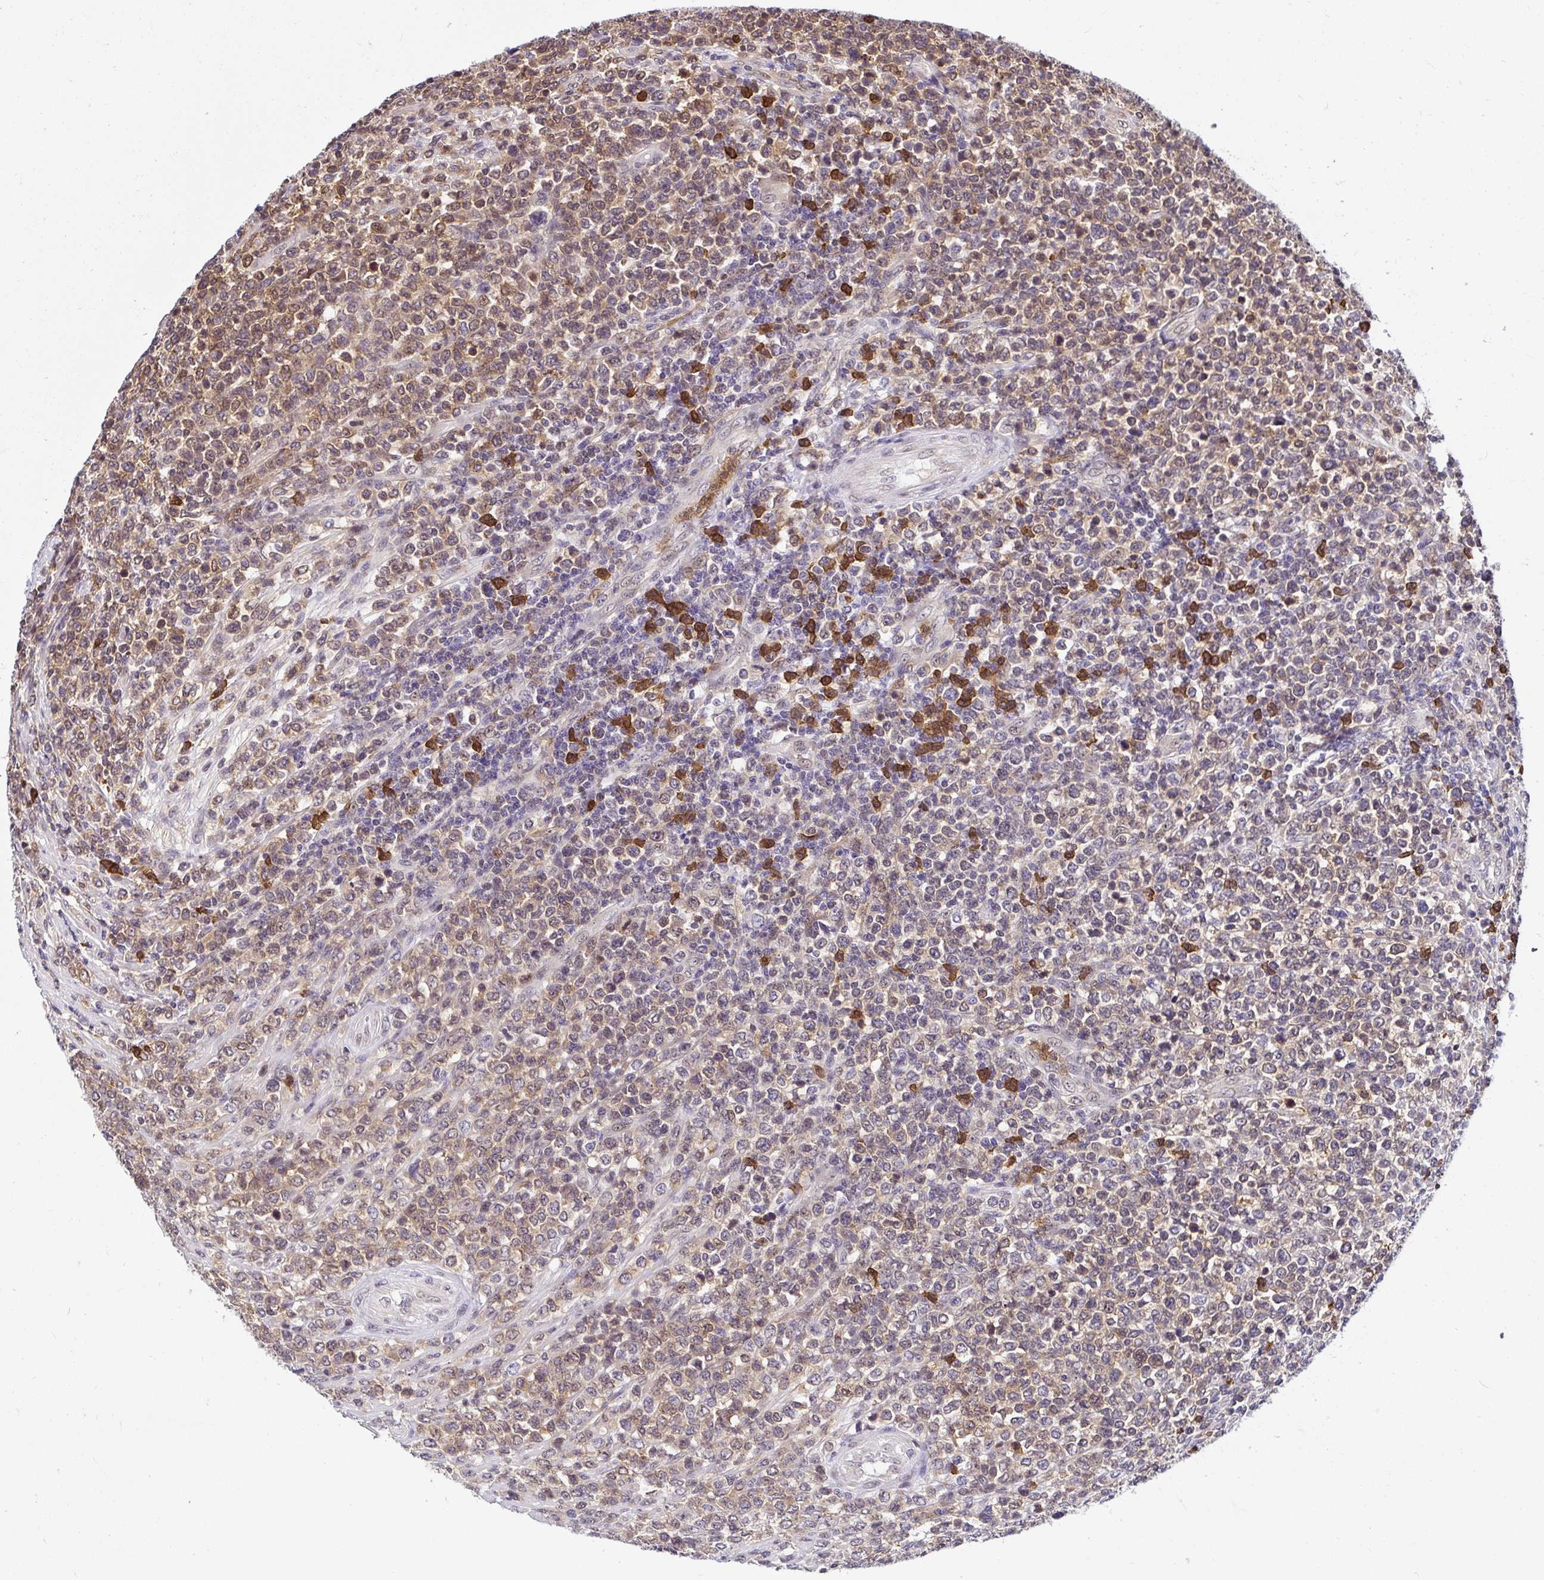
{"staining": {"intensity": "weak", "quantity": "25%-75%", "location": "cytoplasmic/membranous"}, "tissue": "lymphoma", "cell_type": "Tumor cells", "image_type": "cancer", "snomed": [{"axis": "morphology", "description": "Malignant lymphoma, non-Hodgkin's type, High grade"}, {"axis": "topography", "description": "Soft tissue"}], "caption": "About 25%-75% of tumor cells in human high-grade malignant lymphoma, non-Hodgkin's type reveal weak cytoplasmic/membranous protein positivity as visualized by brown immunohistochemical staining.", "gene": "PIN4", "patient": {"sex": "female", "age": 56}}